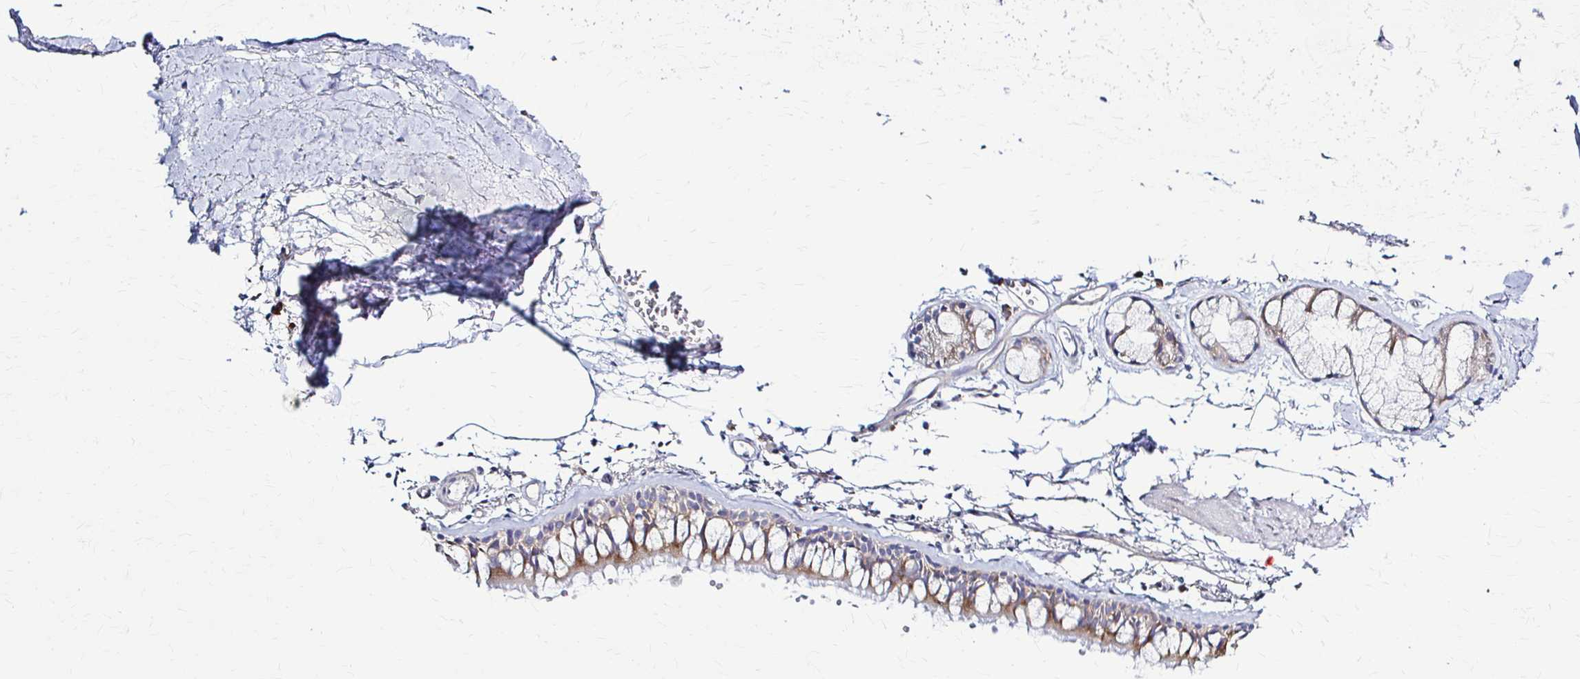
{"staining": {"intensity": "moderate", "quantity": "<25%", "location": "cytoplasmic/membranous"}, "tissue": "bronchus", "cell_type": "Respiratory epithelial cells", "image_type": "normal", "snomed": [{"axis": "morphology", "description": "Normal tissue, NOS"}, {"axis": "topography", "description": "Cartilage tissue"}, {"axis": "topography", "description": "Bronchus"}, {"axis": "topography", "description": "Peripheral nerve tissue"}], "caption": "Brown immunohistochemical staining in unremarkable bronchus shows moderate cytoplasmic/membranous expression in approximately <25% of respiratory epithelial cells.", "gene": "PRKRA", "patient": {"sex": "female", "age": 59}}